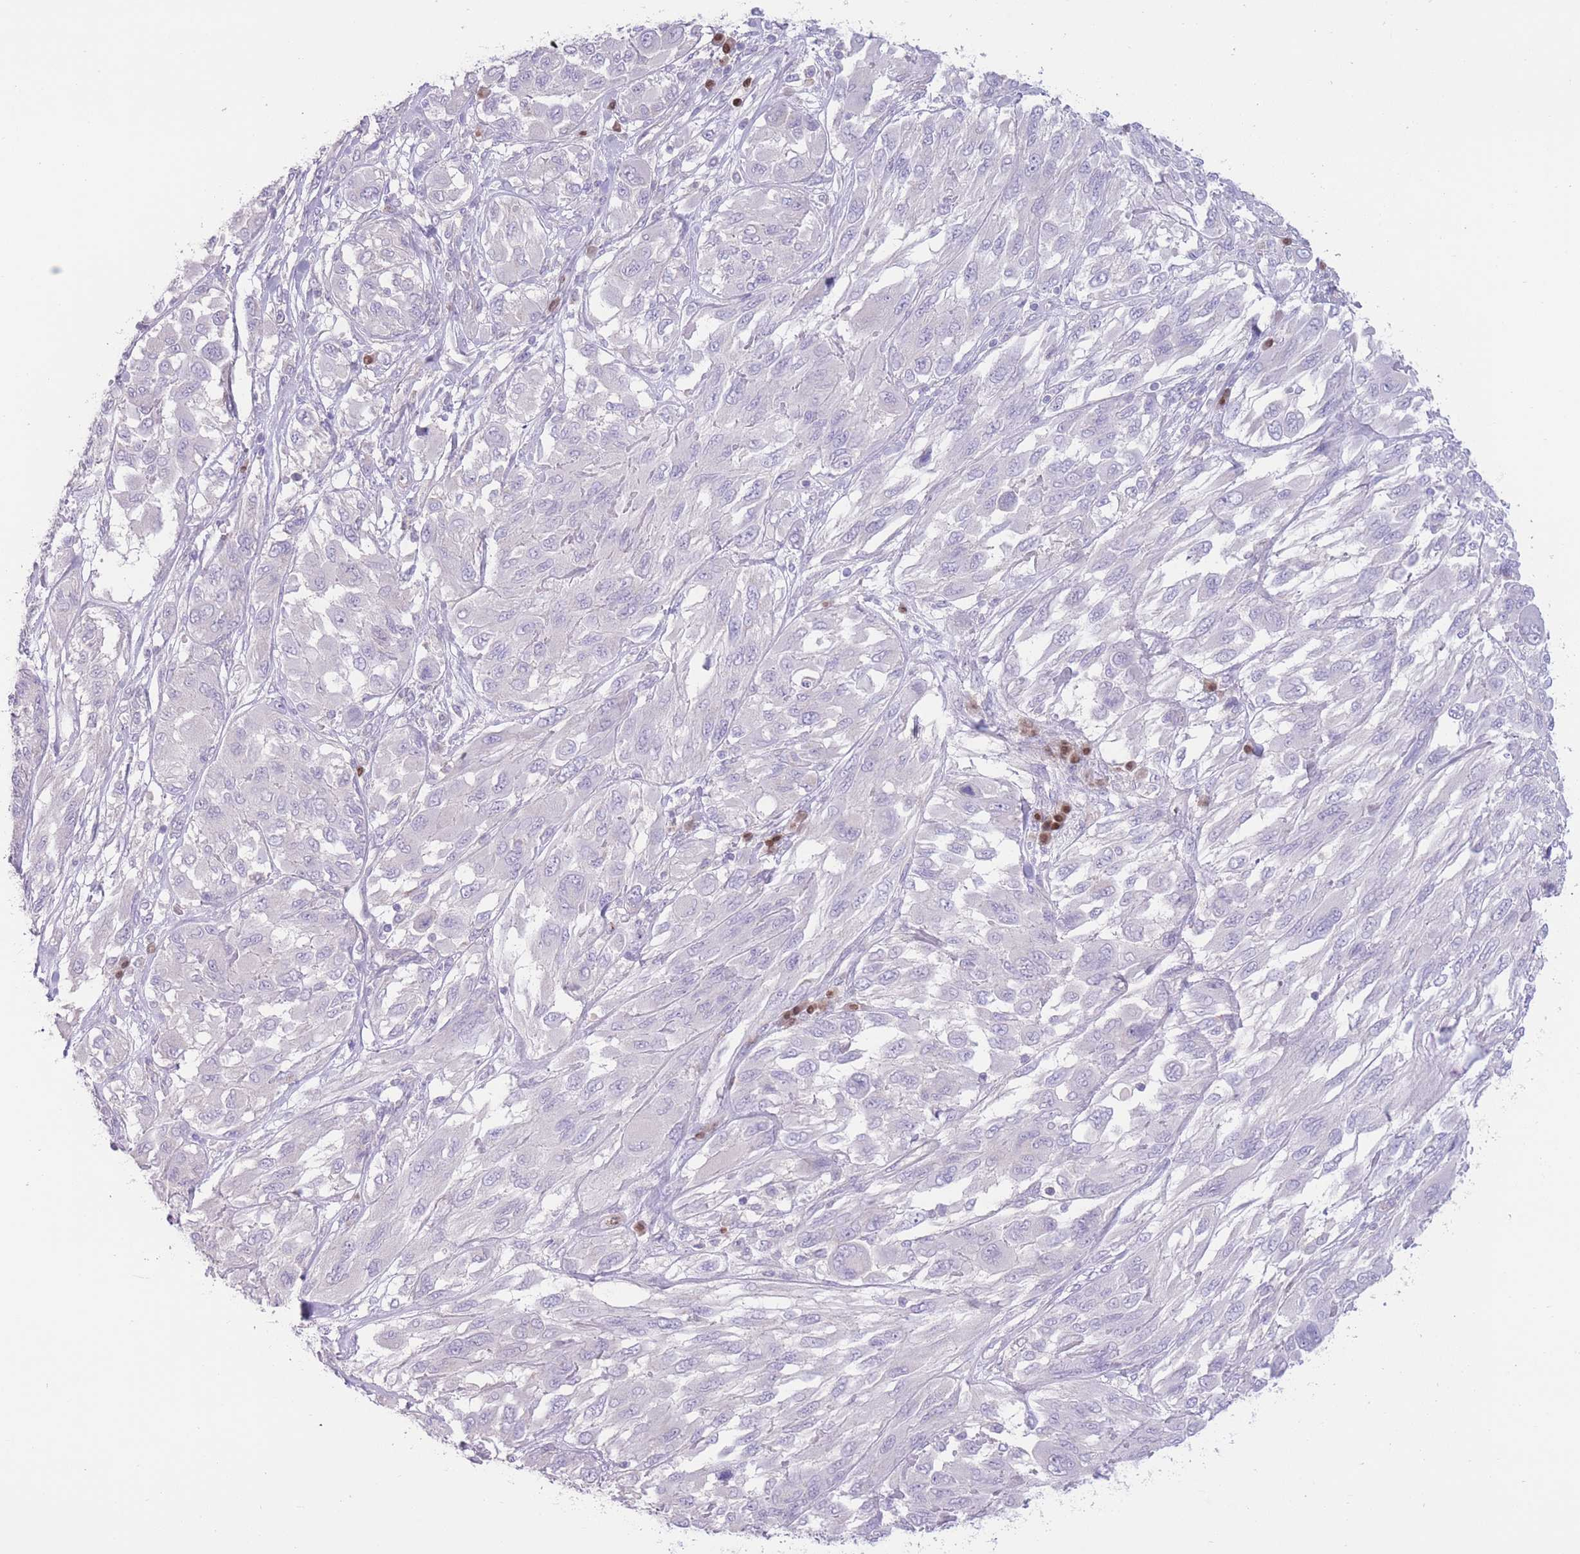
{"staining": {"intensity": "negative", "quantity": "none", "location": "none"}, "tissue": "melanoma", "cell_type": "Tumor cells", "image_type": "cancer", "snomed": [{"axis": "morphology", "description": "Malignant melanoma, NOS"}, {"axis": "topography", "description": "Skin"}], "caption": "This is an IHC histopathology image of human malignant melanoma. There is no expression in tumor cells.", "gene": "BHLHA15", "patient": {"sex": "female", "age": 91}}